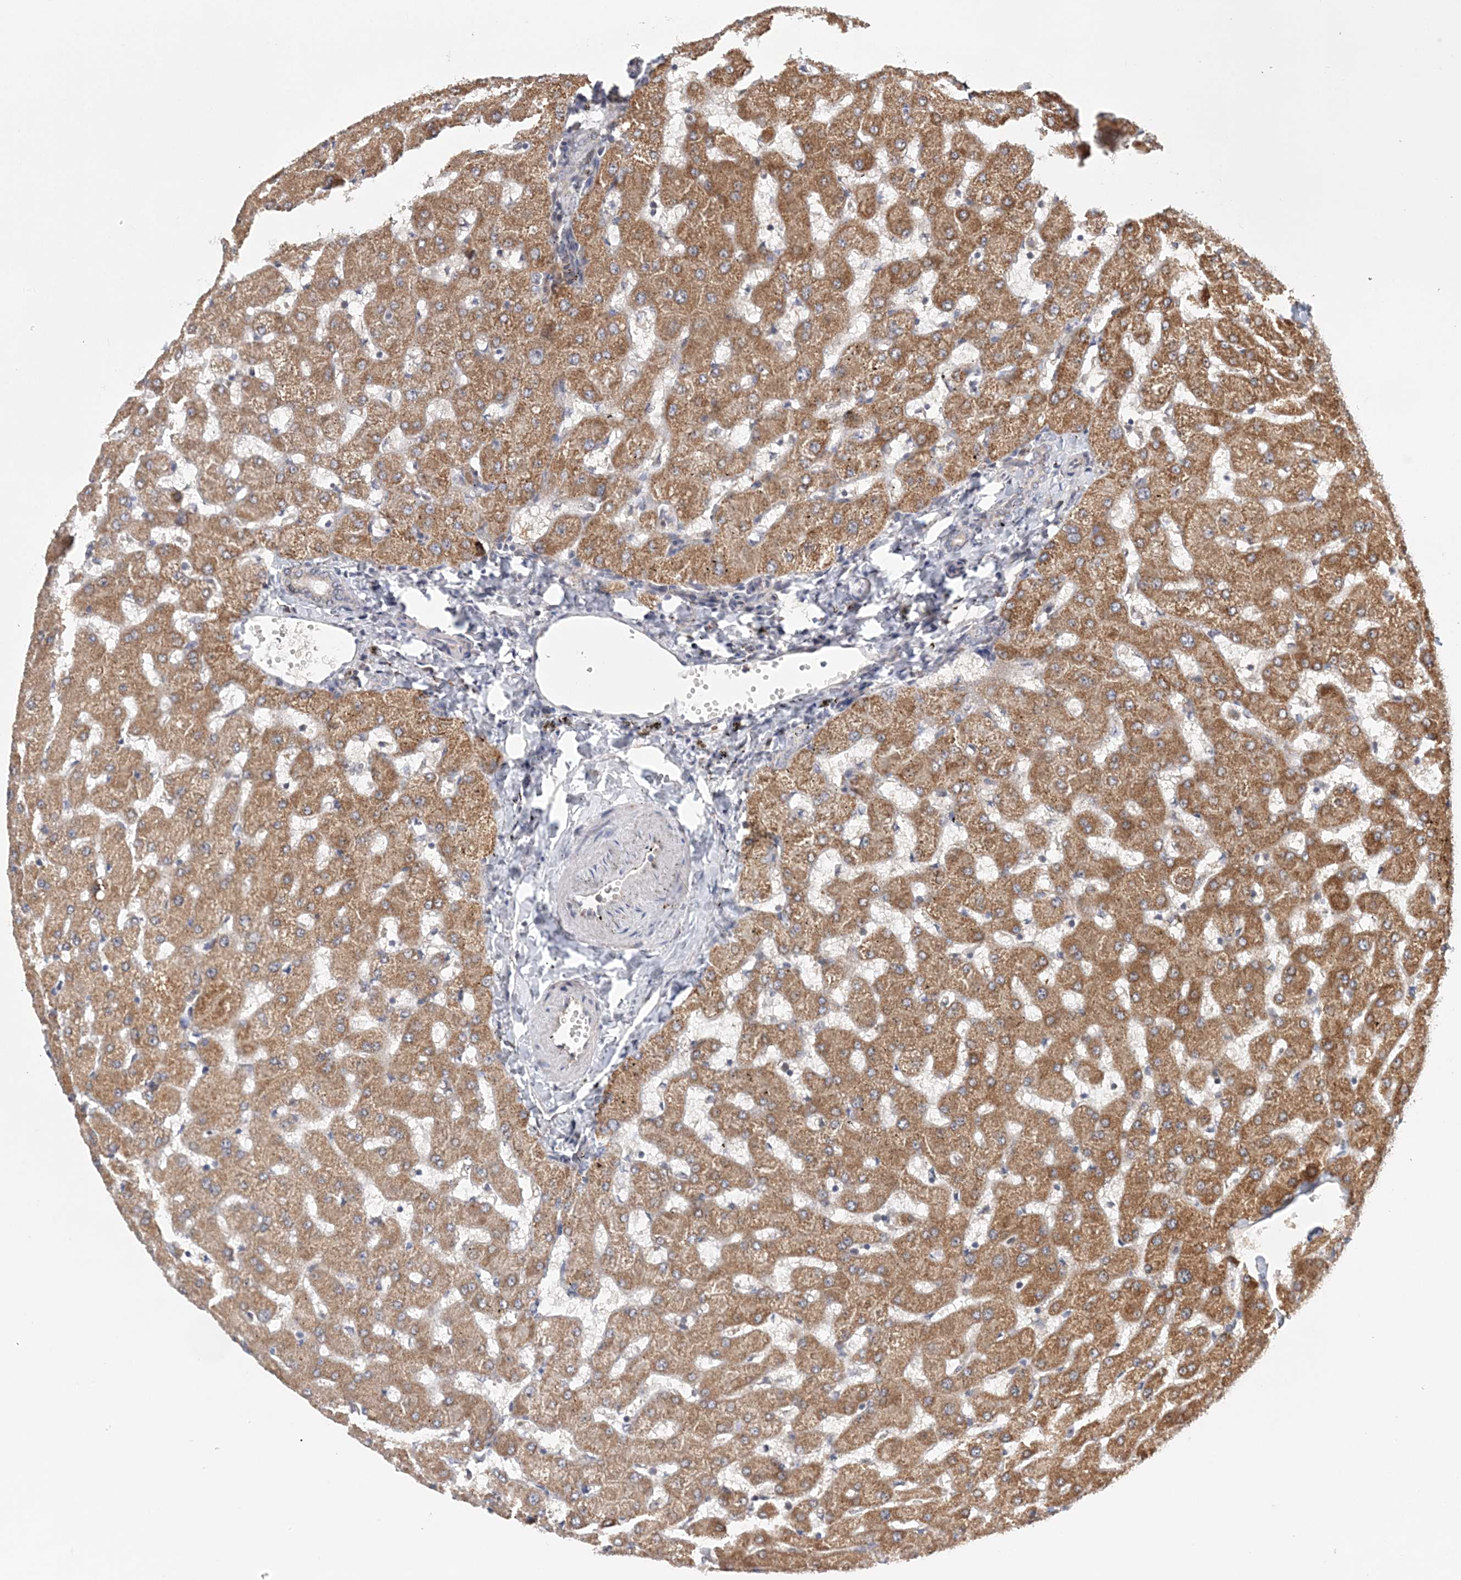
{"staining": {"intensity": "moderate", "quantity": "25%-75%", "location": "cytoplasmic/membranous"}, "tissue": "liver", "cell_type": "Cholangiocytes", "image_type": "normal", "snomed": [{"axis": "morphology", "description": "Normal tissue, NOS"}, {"axis": "topography", "description": "Liver"}], "caption": "Liver stained with DAB (3,3'-diaminobenzidine) immunohistochemistry displays medium levels of moderate cytoplasmic/membranous positivity in about 25%-75% of cholangiocytes.", "gene": "PCYOX1L", "patient": {"sex": "female", "age": 63}}